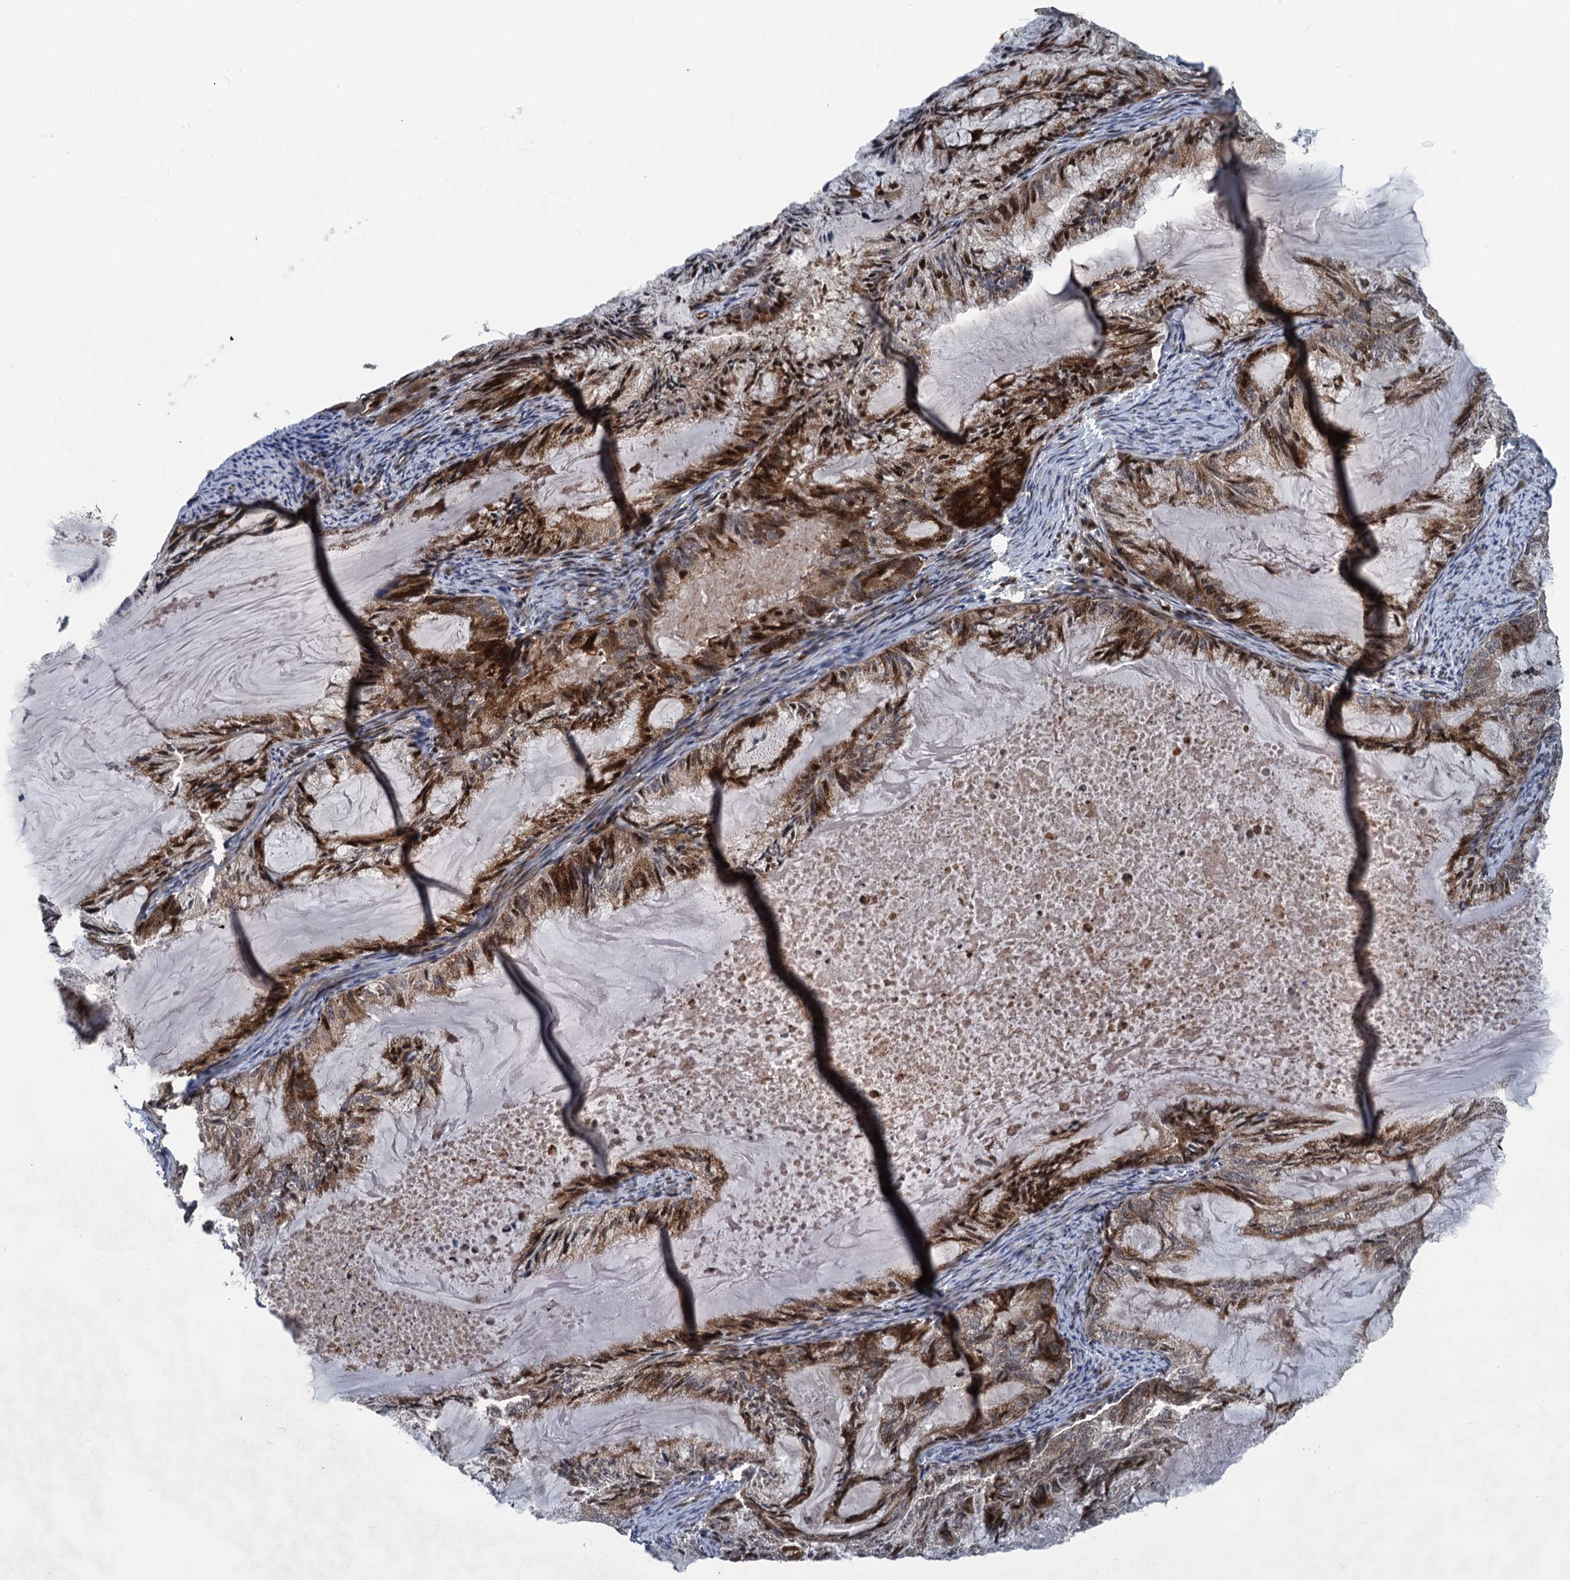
{"staining": {"intensity": "moderate", "quantity": "25%-75%", "location": "nuclear"}, "tissue": "endometrial cancer", "cell_type": "Tumor cells", "image_type": "cancer", "snomed": [{"axis": "morphology", "description": "Adenocarcinoma, NOS"}, {"axis": "topography", "description": "Endometrium"}], "caption": "Tumor cells reveal medium levels of moderate nuclear expression in about 25%-75% of cells in human endometrial cancer. (DAB = brown stain, brightfield microscopy at high magnification).", "gene": "ATOSA", "patient": {"sex": "female", "age": 86}}